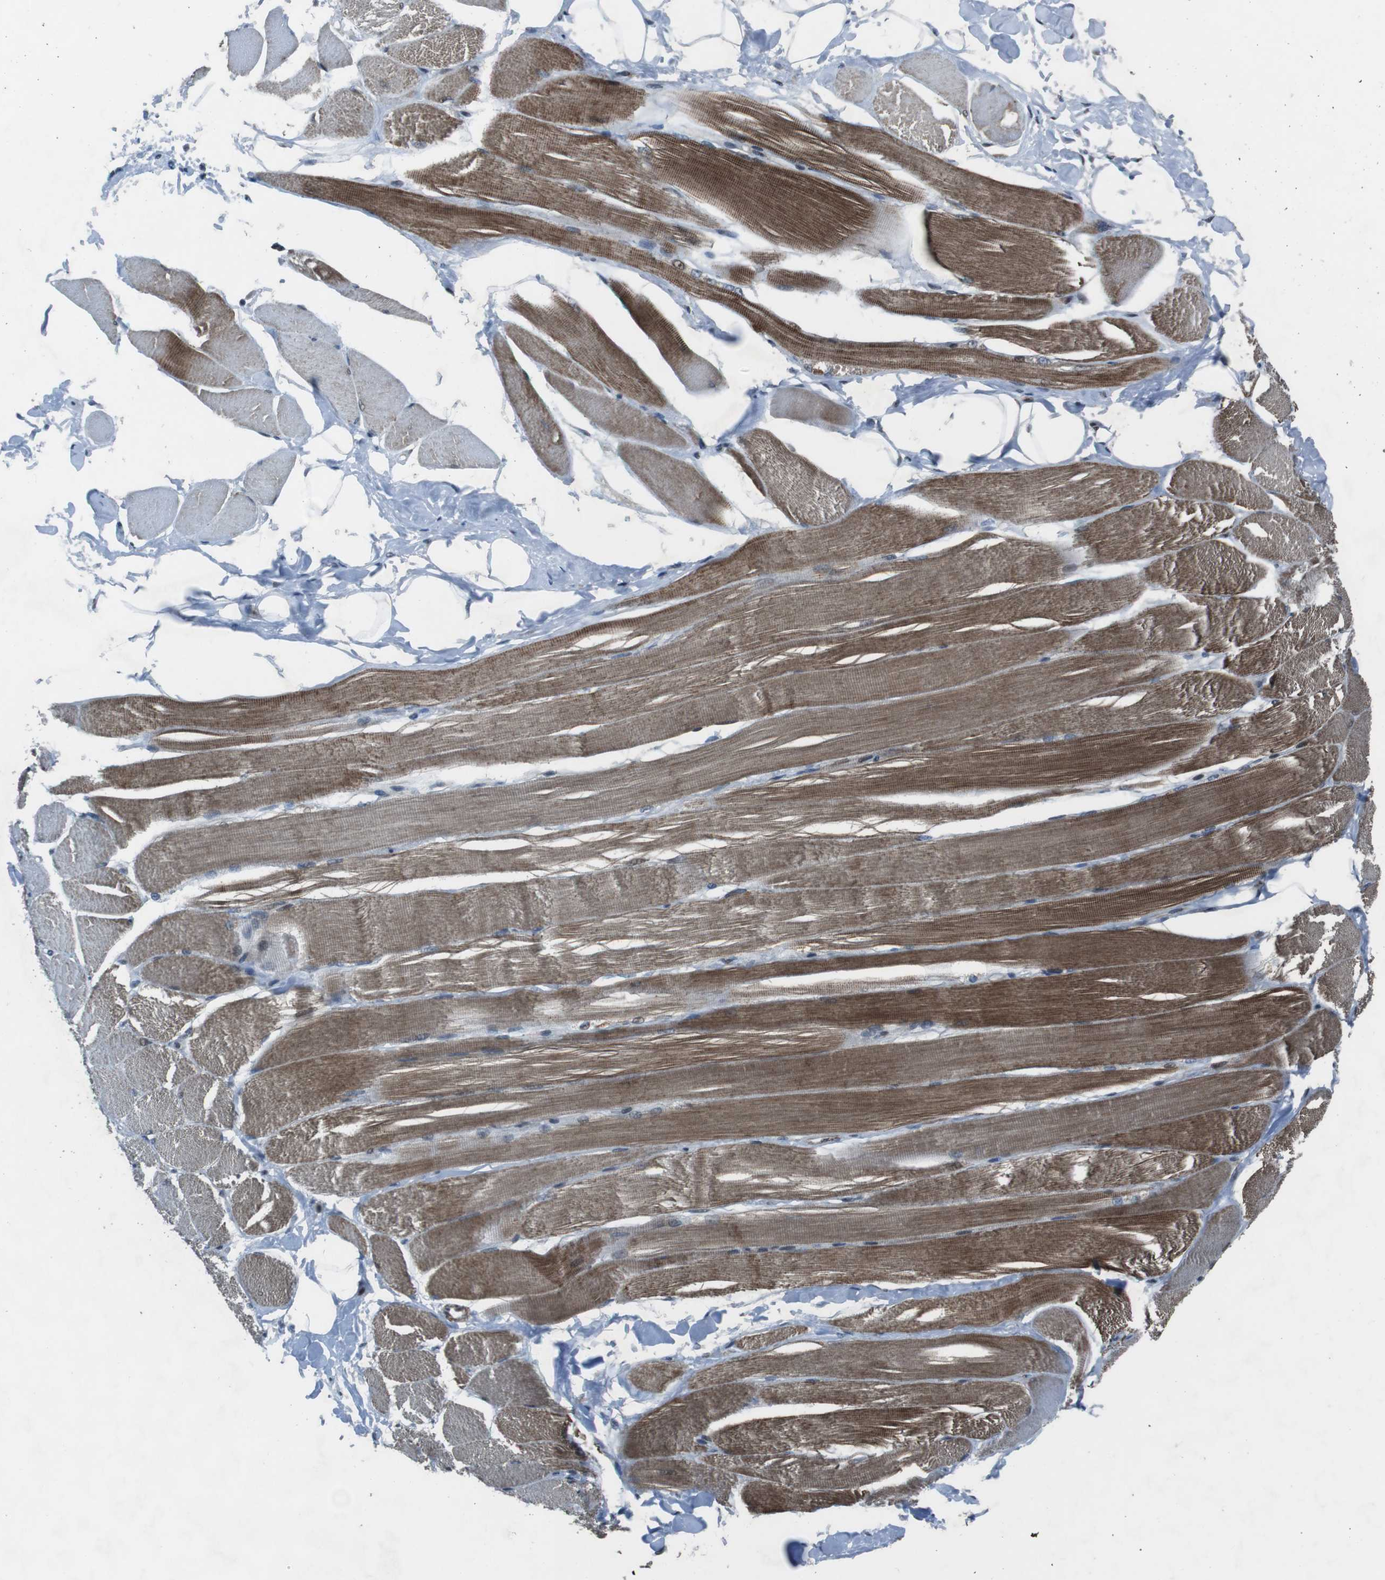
{"staining": {"intensity": "strong", "quantity": ">75%", "location": "cytoplasmic/membranous"}, "tissue": "skeletal muscle", "cell_type": "Myocytes", "image_type": "normal", "snomed": [{"axis": "morphology", "description": "Normal tissue, NOS"}, {"axis": "topography", "description": "Skeletal muscle"}, {"axis": "topography", "description": "Peripheral nerve tissue"}], "caption": "Protein analysis of unremarkable skeletal muscle exhibits strong cytoplasmic/membranous positivity in about >75% of myocytes.", "gene": "PBRM1", "patient": {"sex": "female", "age": 84}}